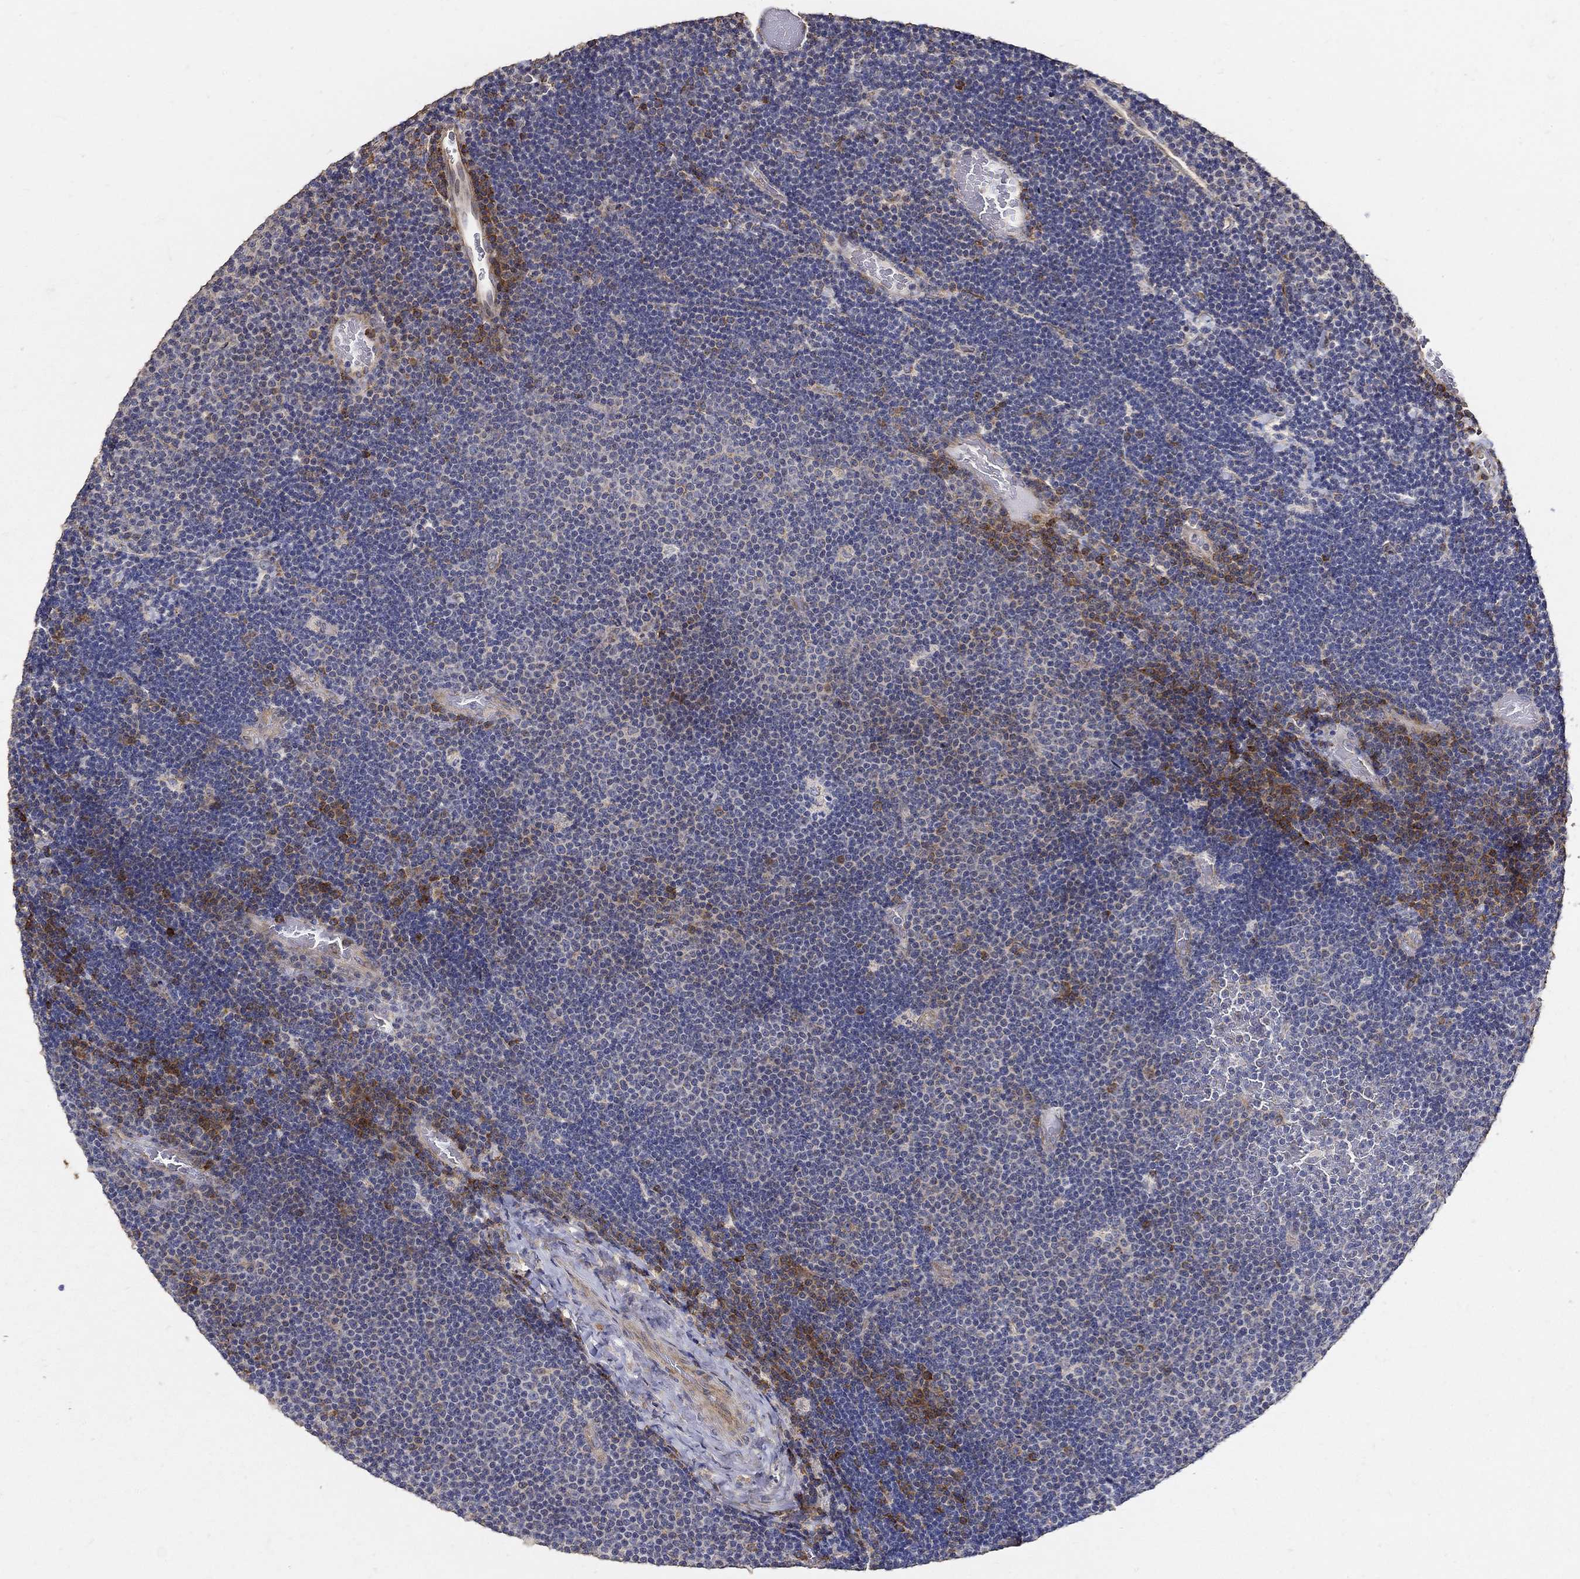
{"staining": {"intensity": "moderate", "quantity": "<25%", "location": "cytoplasmic/membranous"}, "tissue": "lymphoma", "cell_type": "Tumor cells", "image_type": "cancer", "snomed": [{"axis": "morphology", "description": "Malignant lymphoma, non-Hodgkin's type, Low grade"}, {"axis": "topography", "description": "Brain"}], "caption": "Tumor cells reveal low levels of moderate cytoplasmic/membranous staining in approximately <25% of cells in lymphoma. (DAB (3,3'-diaminobenzidine) IHC with brightfield microscopy, high magnification).", "gene": "EMILIN3", "patient": {"sex": "female", "age": 66}}